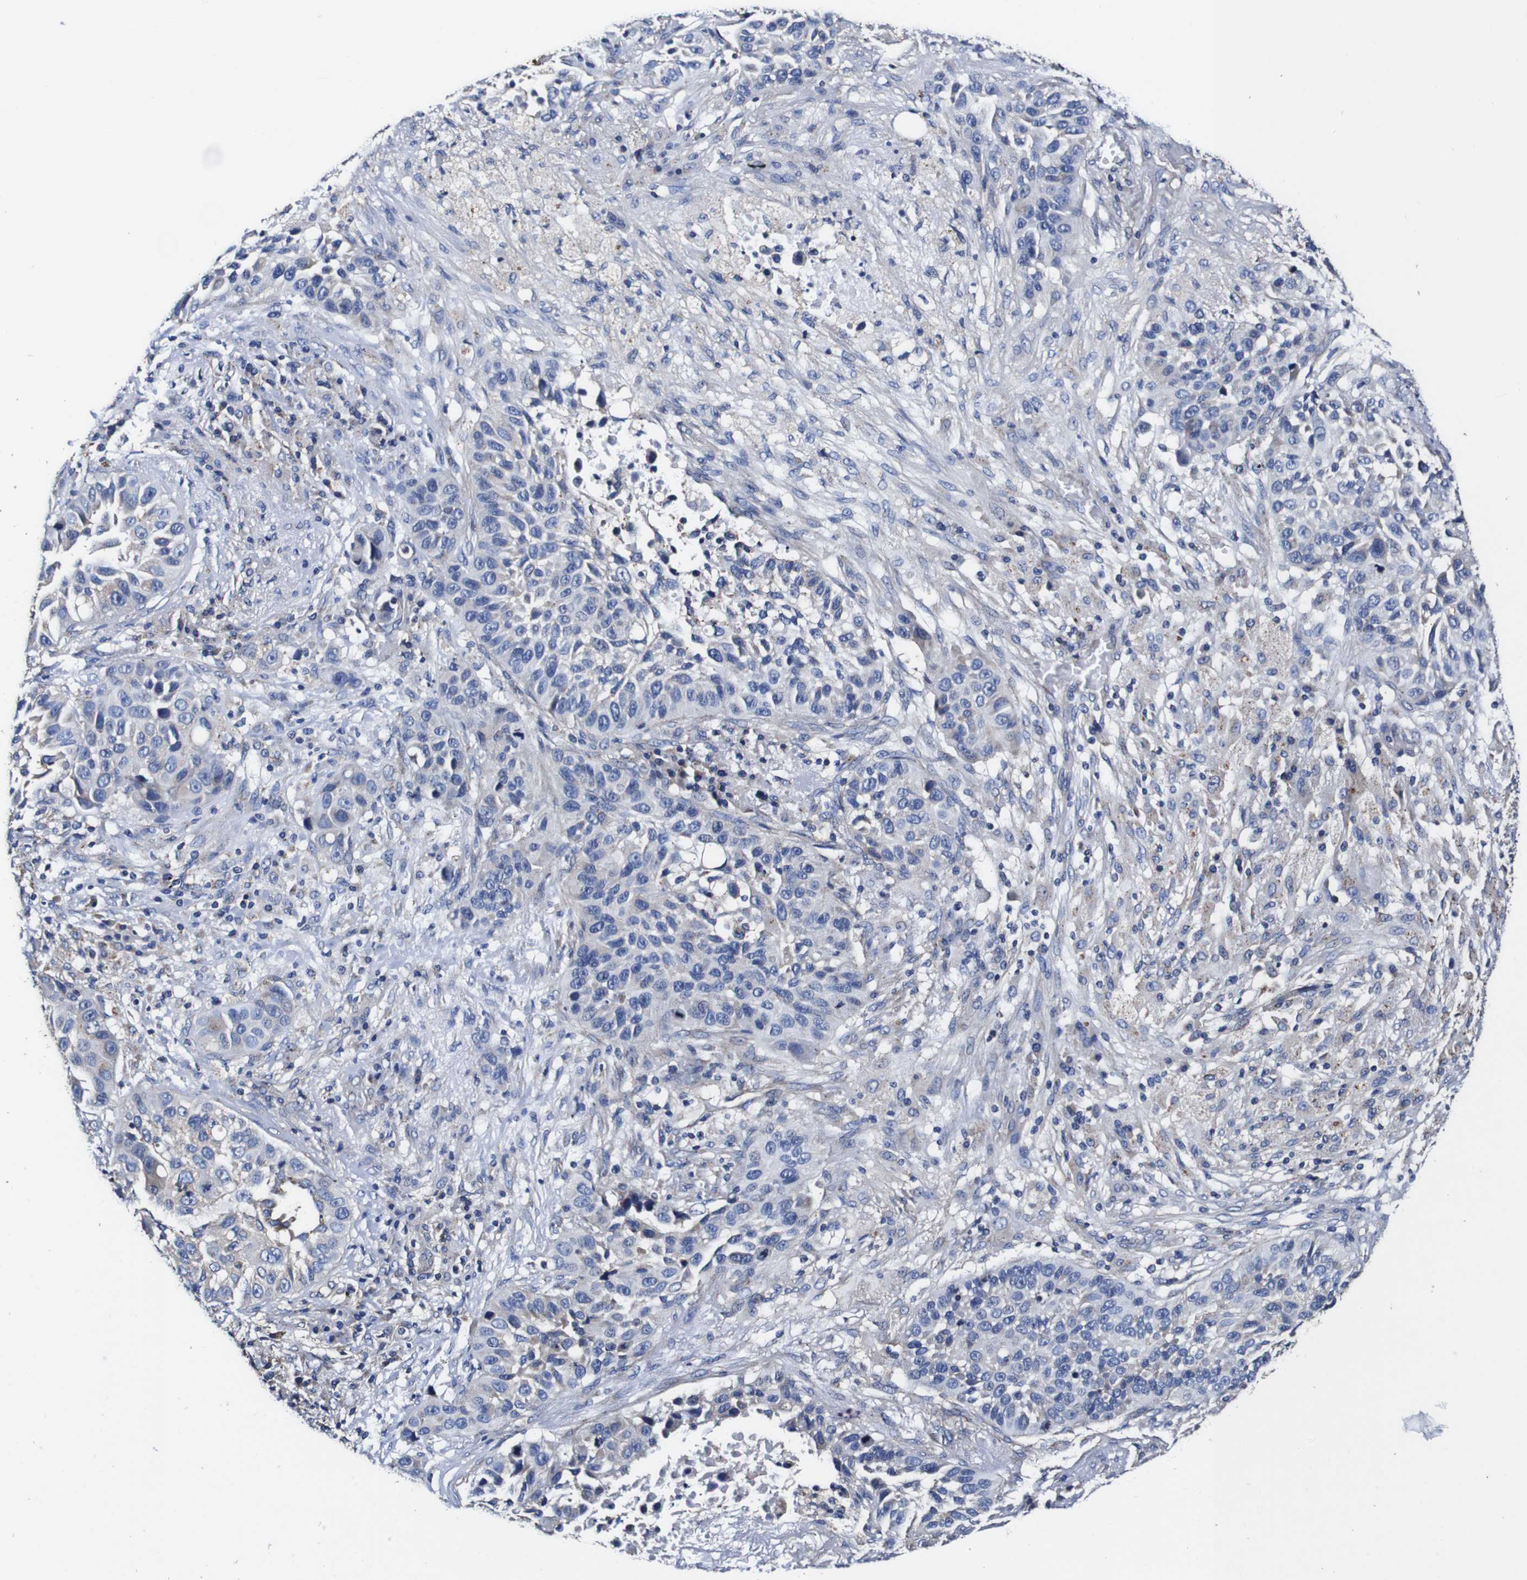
{"staining": {"intensity": "negative", "quantity": "none", "location": "none"}, "tissue": "lung cancer", "cell_type": "Tumor cells", "image_type": "cancer", "snomed": [{"axis": "morphology", "description": "Squamous cell carcinoma, NOS"}, {"axis": "topography", "description": "Lung"}], "caption": "Histopathology image shows no significant protein expression in tumor cells of lung cancer.", "gene": "PDCD6IP", "patient": {"sex": "male", "age": 57}}